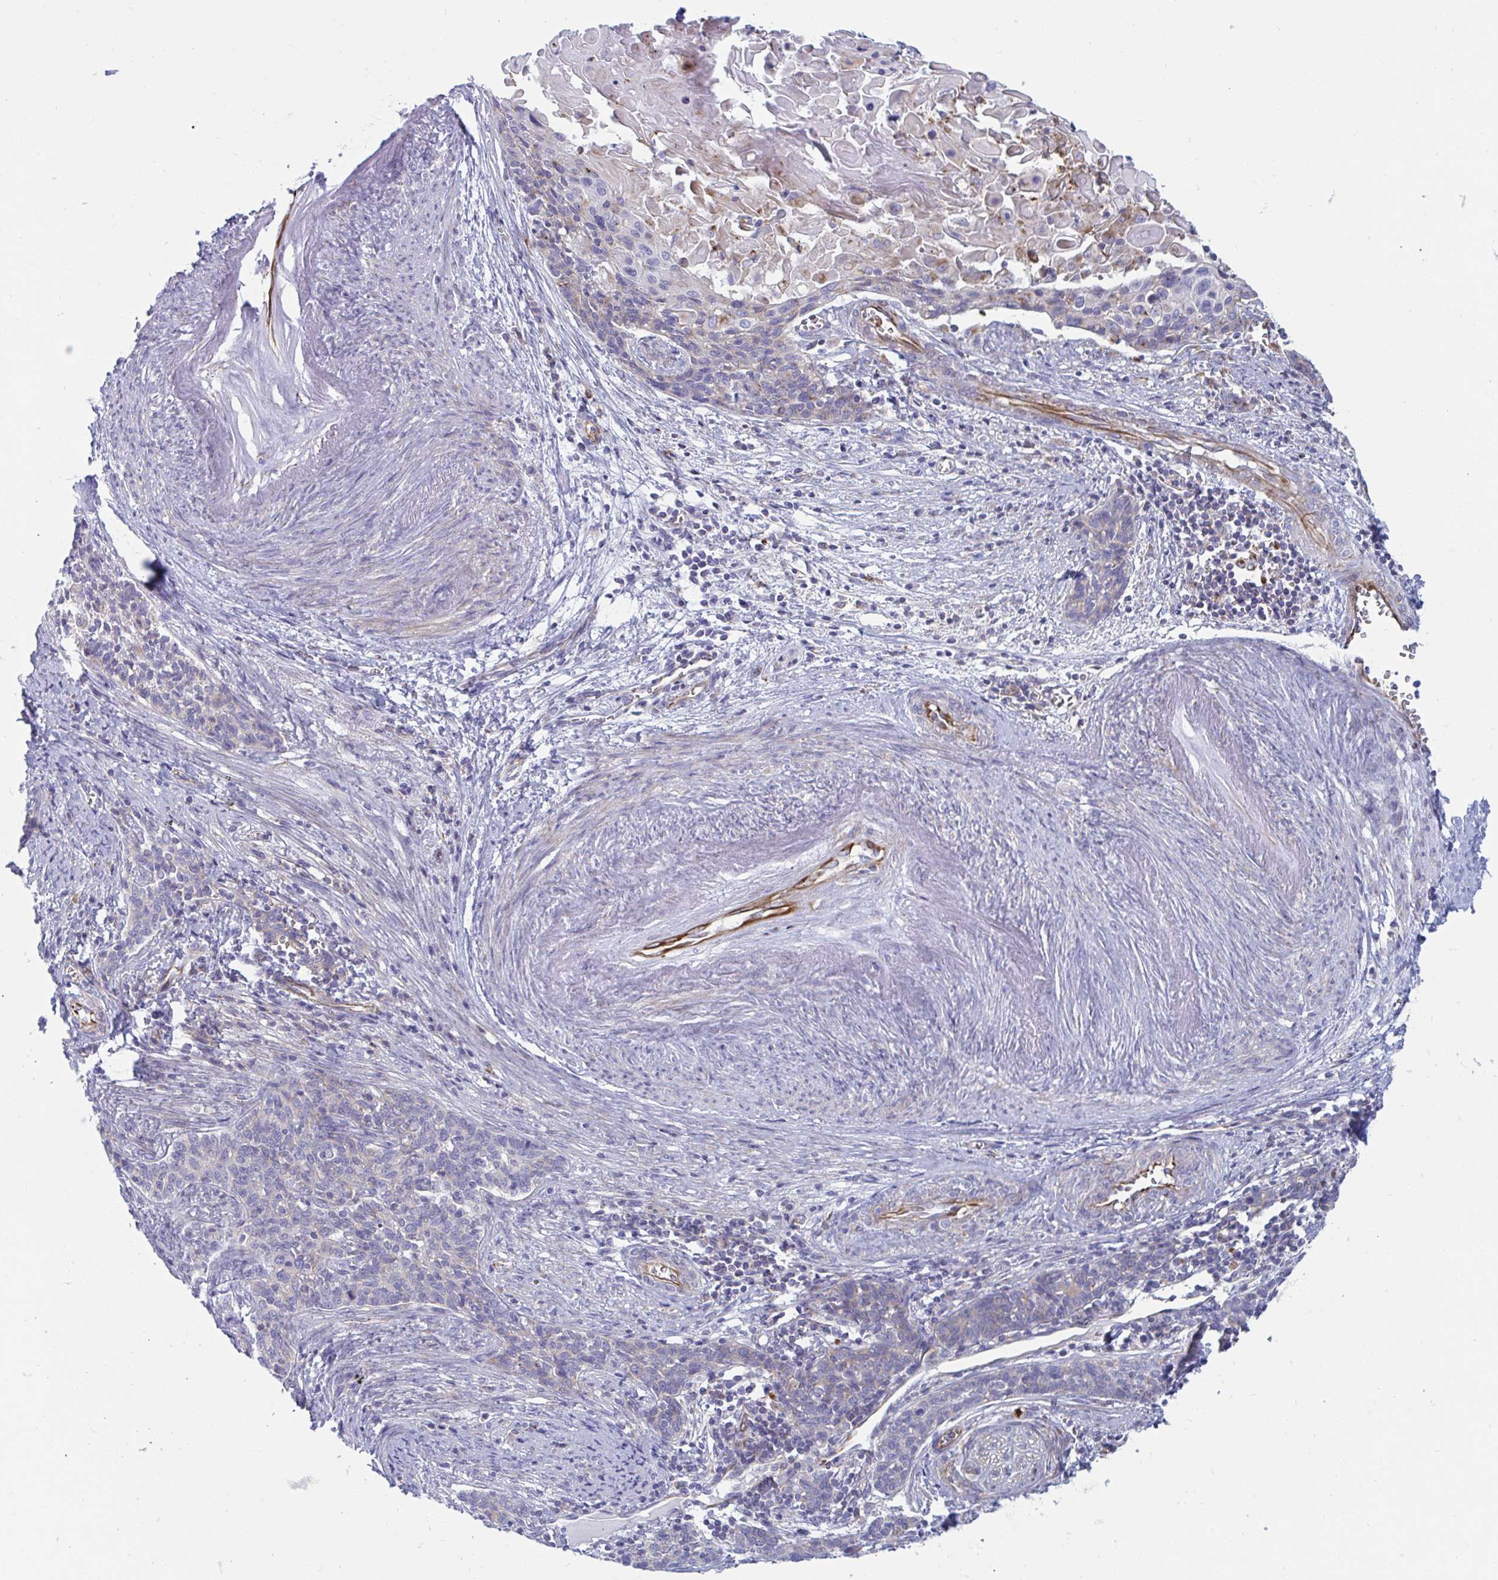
{"staining": {"intensity": "negative", "quantity": "none", "location": "none"}, "tissue": "cervical cancer", "cell_type": "Tumor cells", "image_type": "cancer", "snomed": [{"axis": "morphology", "description": "Squamous cell carcinoma, NOS"}, {"axis": "topography", "description": "Cervix"}], "caption": "Immunohistochemical staining of cervical cancer exhibits no significant staining in tumor cells. (Brightfield microscopy of DAB (3,3'-diaminobenzidine) immunohistochemistry (IHC) at high magnification).", "gene": "SLC9A6", "patient": {"sex": "female", "age": 39}}